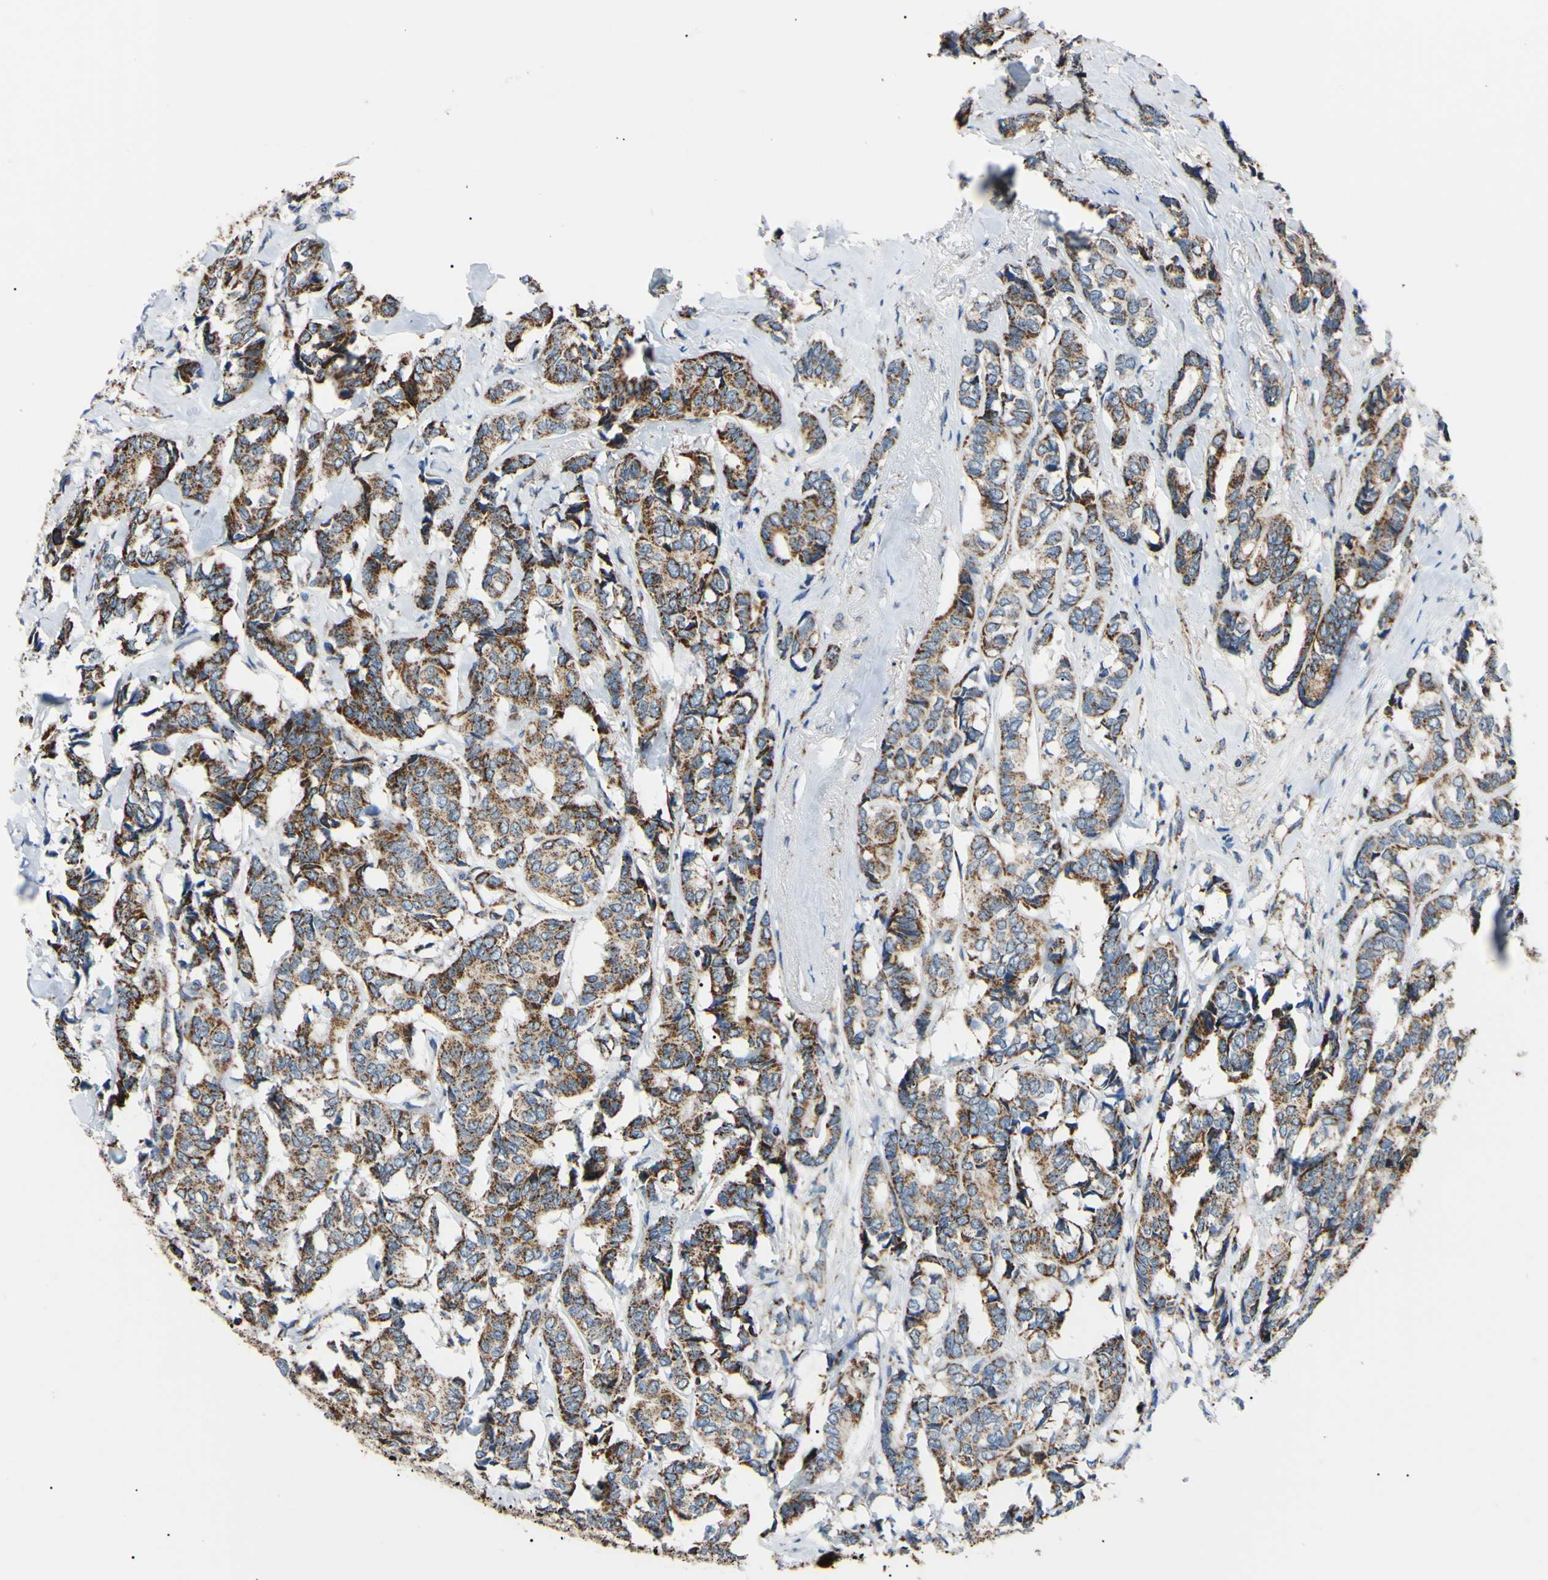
{"staining": {"intensity": "strong", "quantity": ">75%", "location": "cytoplasmic/membranous"}, "tissue": "breast cancer", "cell_type": "Tumor cells", "image_type": "cancer", "snomed": [{"axis": "morphology", "description": "Duct carcinoma"}, {"axis": "topography", "description": "Breast"}], "caption": "A micrograph of breast intraductal carcinoma stained for a protein displays strong cytoplasmic/membranous brown staining in tumor cells.", "gene": "CLPP", "patient": {"sex": "female", "age": 87}}